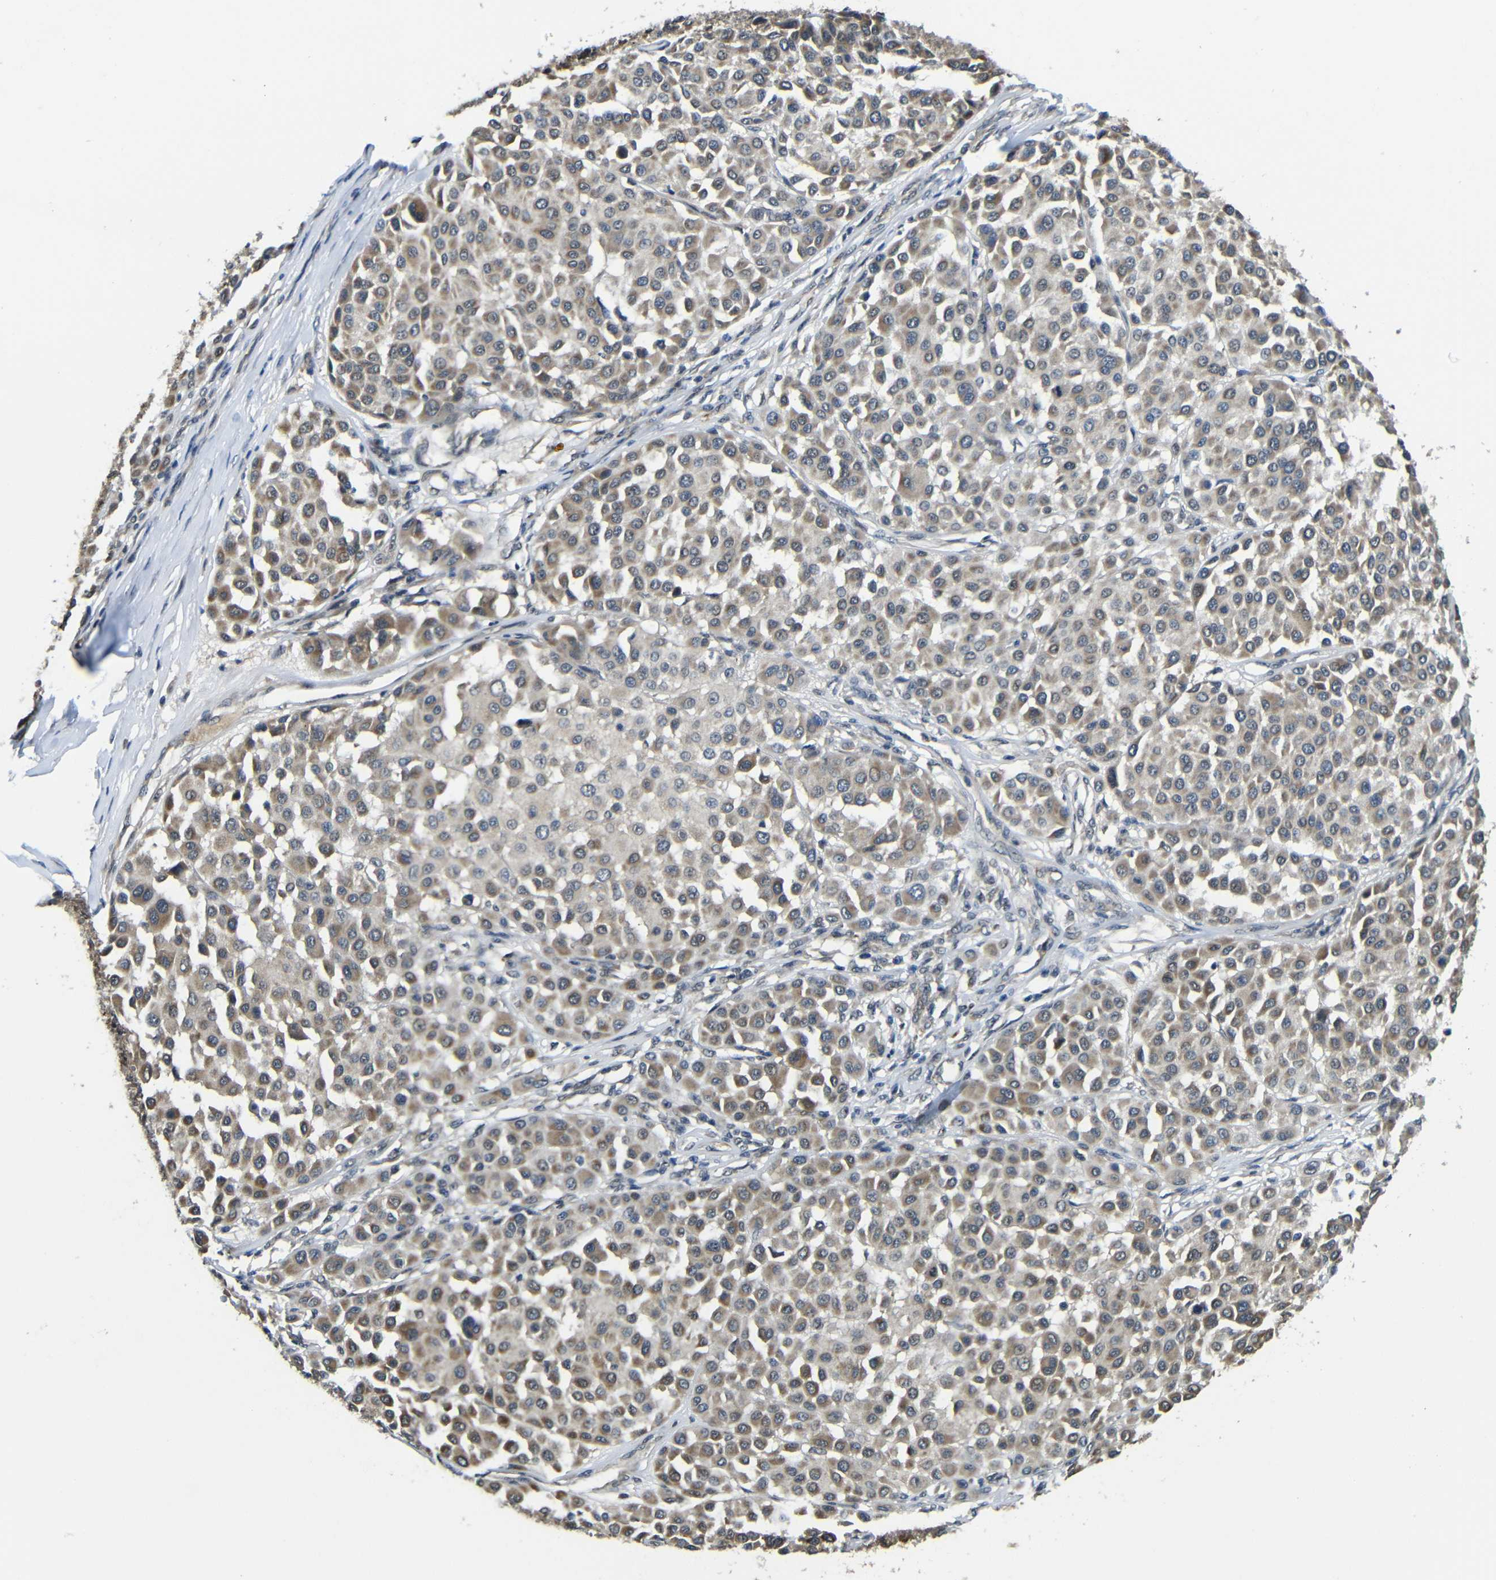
{"staining": {"intensity": "moderate", "quantity": ">75%", "location": "cytoplasmic/membranous"}, "tissue": "melanoma", "cell_type": "Tumor cells", "image_type": "cancer", "snomed": [{"axis": "morphology", "description": "Malignant melanoma, Metastatic site"}, {"axis": "topography", "description": "Soft tissue"}], "caption": "Brown immunohistochemical staining in melanoma demonstrates moderate cytoplasmic/membranous staining in approximately >75% of tumor cells. (Stains: DAB (3,3'-diaminobenzidine) in brown, nuclei in blue, Microscopy: brightfield microscopy at high magnification).", "gene": "FAM172A", "patient": {"sex": "male", "age": 41}}